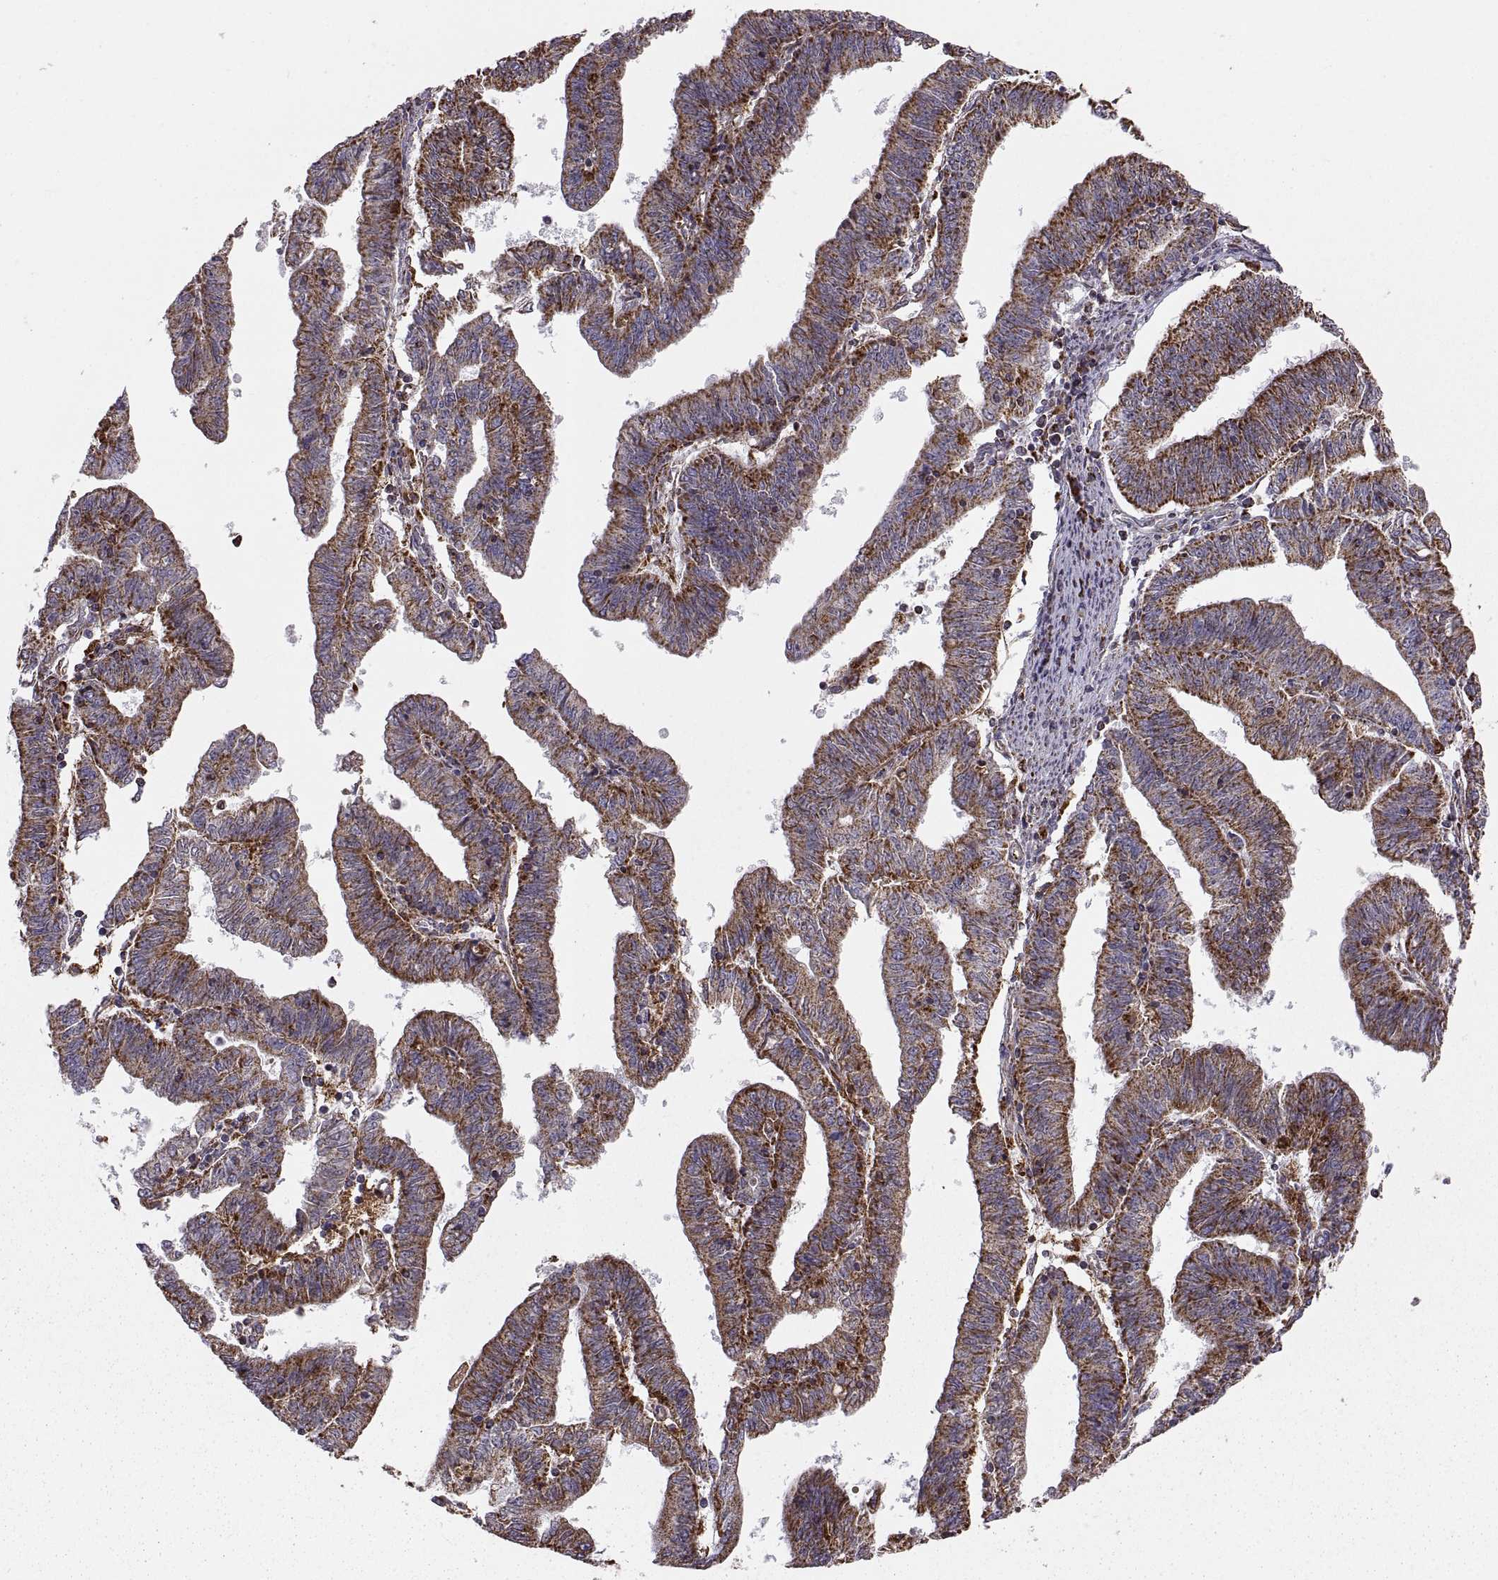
{"staining": {"intensity": "strong", "quantity": ">75%", "location": "cytoplasmic/membranous"}, "tissue": "endometrial cancer", "cell_type": "Tumor cells", "image_type": "cancer", "snomed": [{"axis": "morphology", "description": "Adenocarcinoma, NOS"}, {"axis": "topography", "description": "Endometrium"}], "caption": "High-magnification brightfield microscopy of endometrial cancer stained with DAB (3,3'-diaminobenzidine) (brown) and counterstained with hematoxylin (blue). tumor cells exhibit strong cytoplasmic/membranous expression is identified in approximately>75% of cells.", "gene": "ARSD", "patient": {"sex": "female", "age": 82}}